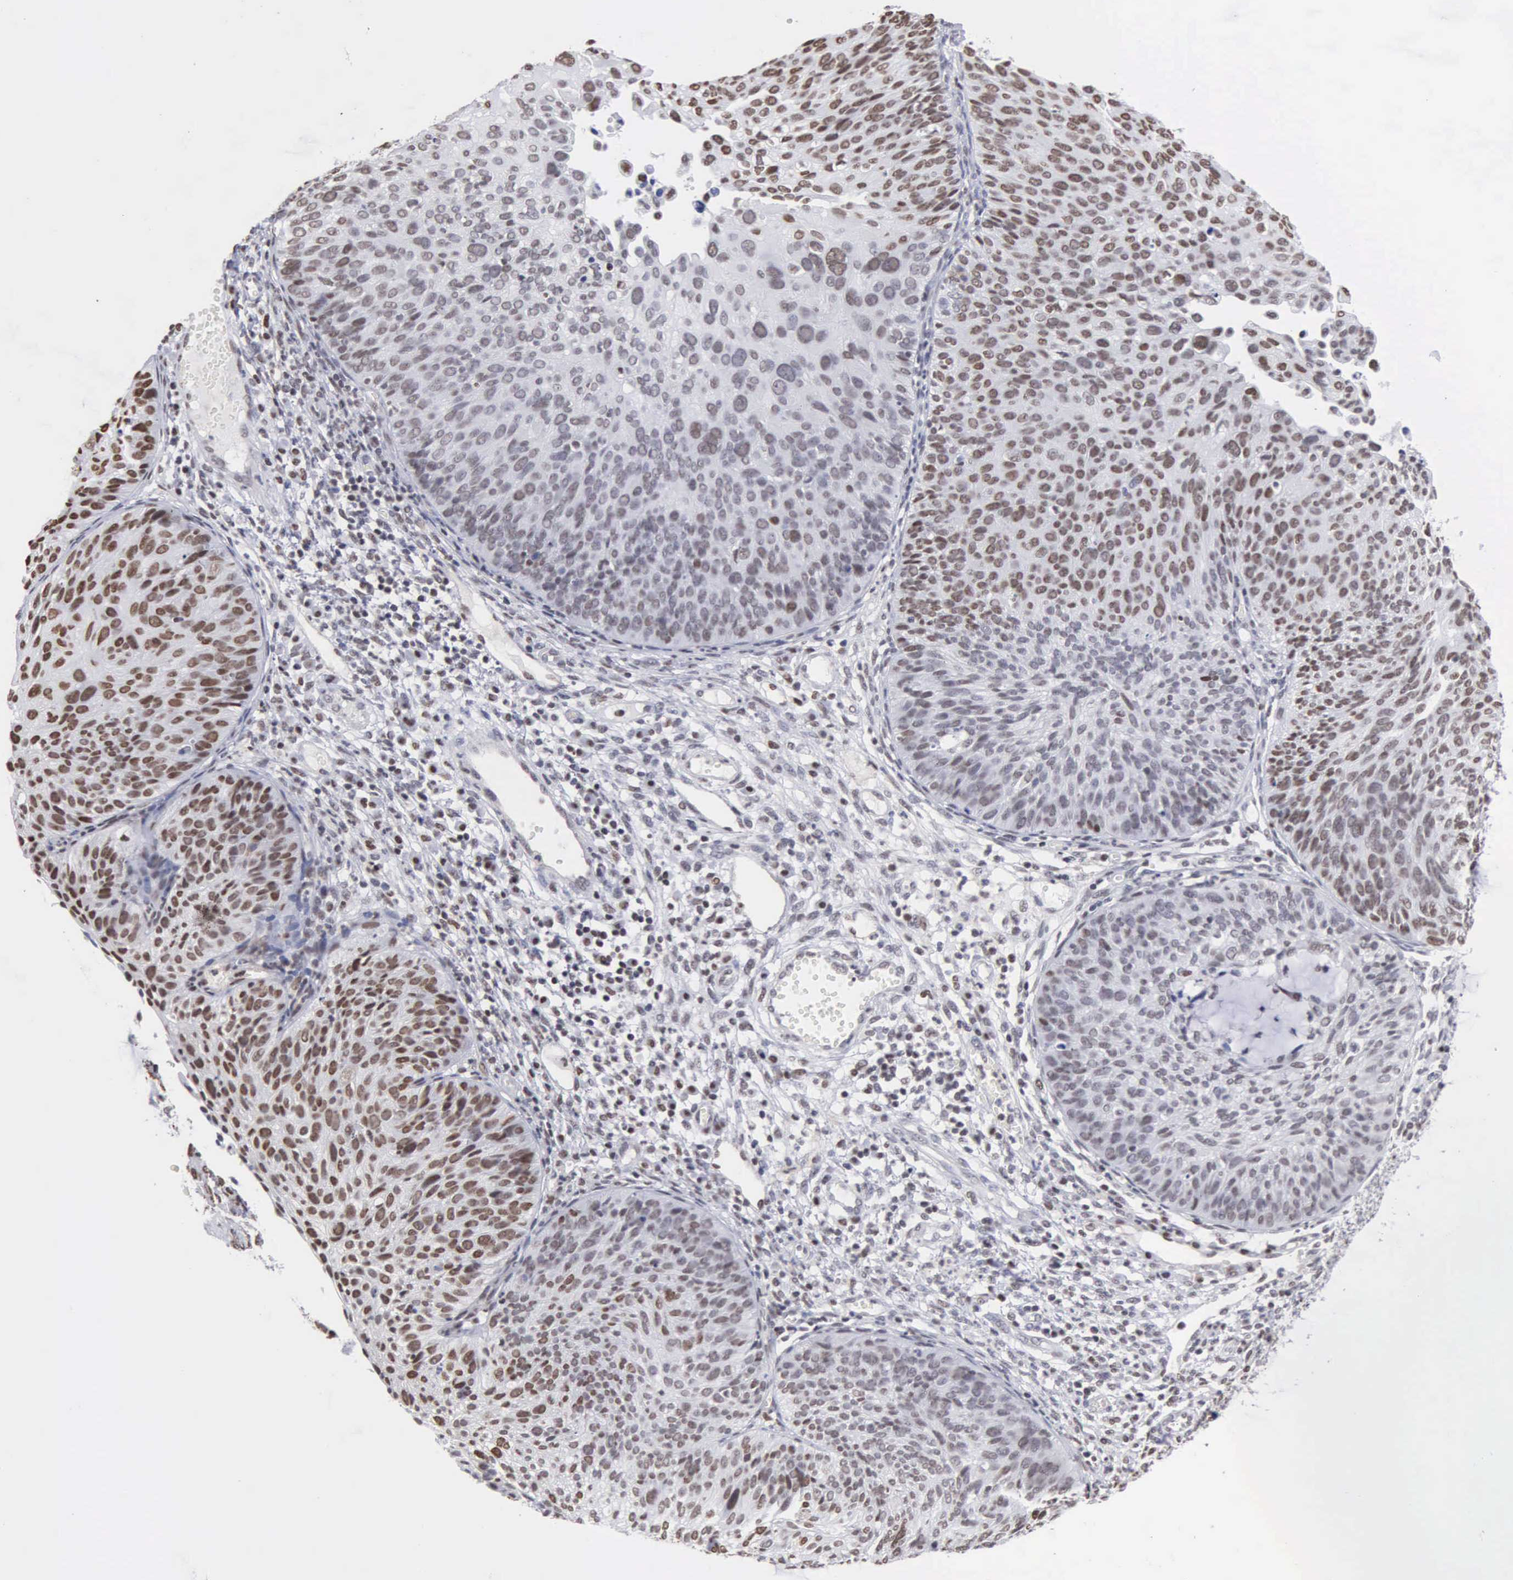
{"staining": {"intensity": "strong", "quantity": "25%-75%", "location": "nuclear"}, "tissue": "cervical cancer", "cell_type": "Tumor cells", "image_type": "cancer", "snomed": [{"axis": "morphology", "description": "Squamous cell carcinoma, NOS"}, {"axis": "topography", "description": "Cervix"}], "caption": "About 25%-75% of tumor cells in cervical cancer (squamous cell carcinoma) demonstrate strong nuclear protein staining as visualized by brown immunohistochemical staining.", "gene": "CCNG1", "patient": {"sex": "female", "age": 36}}